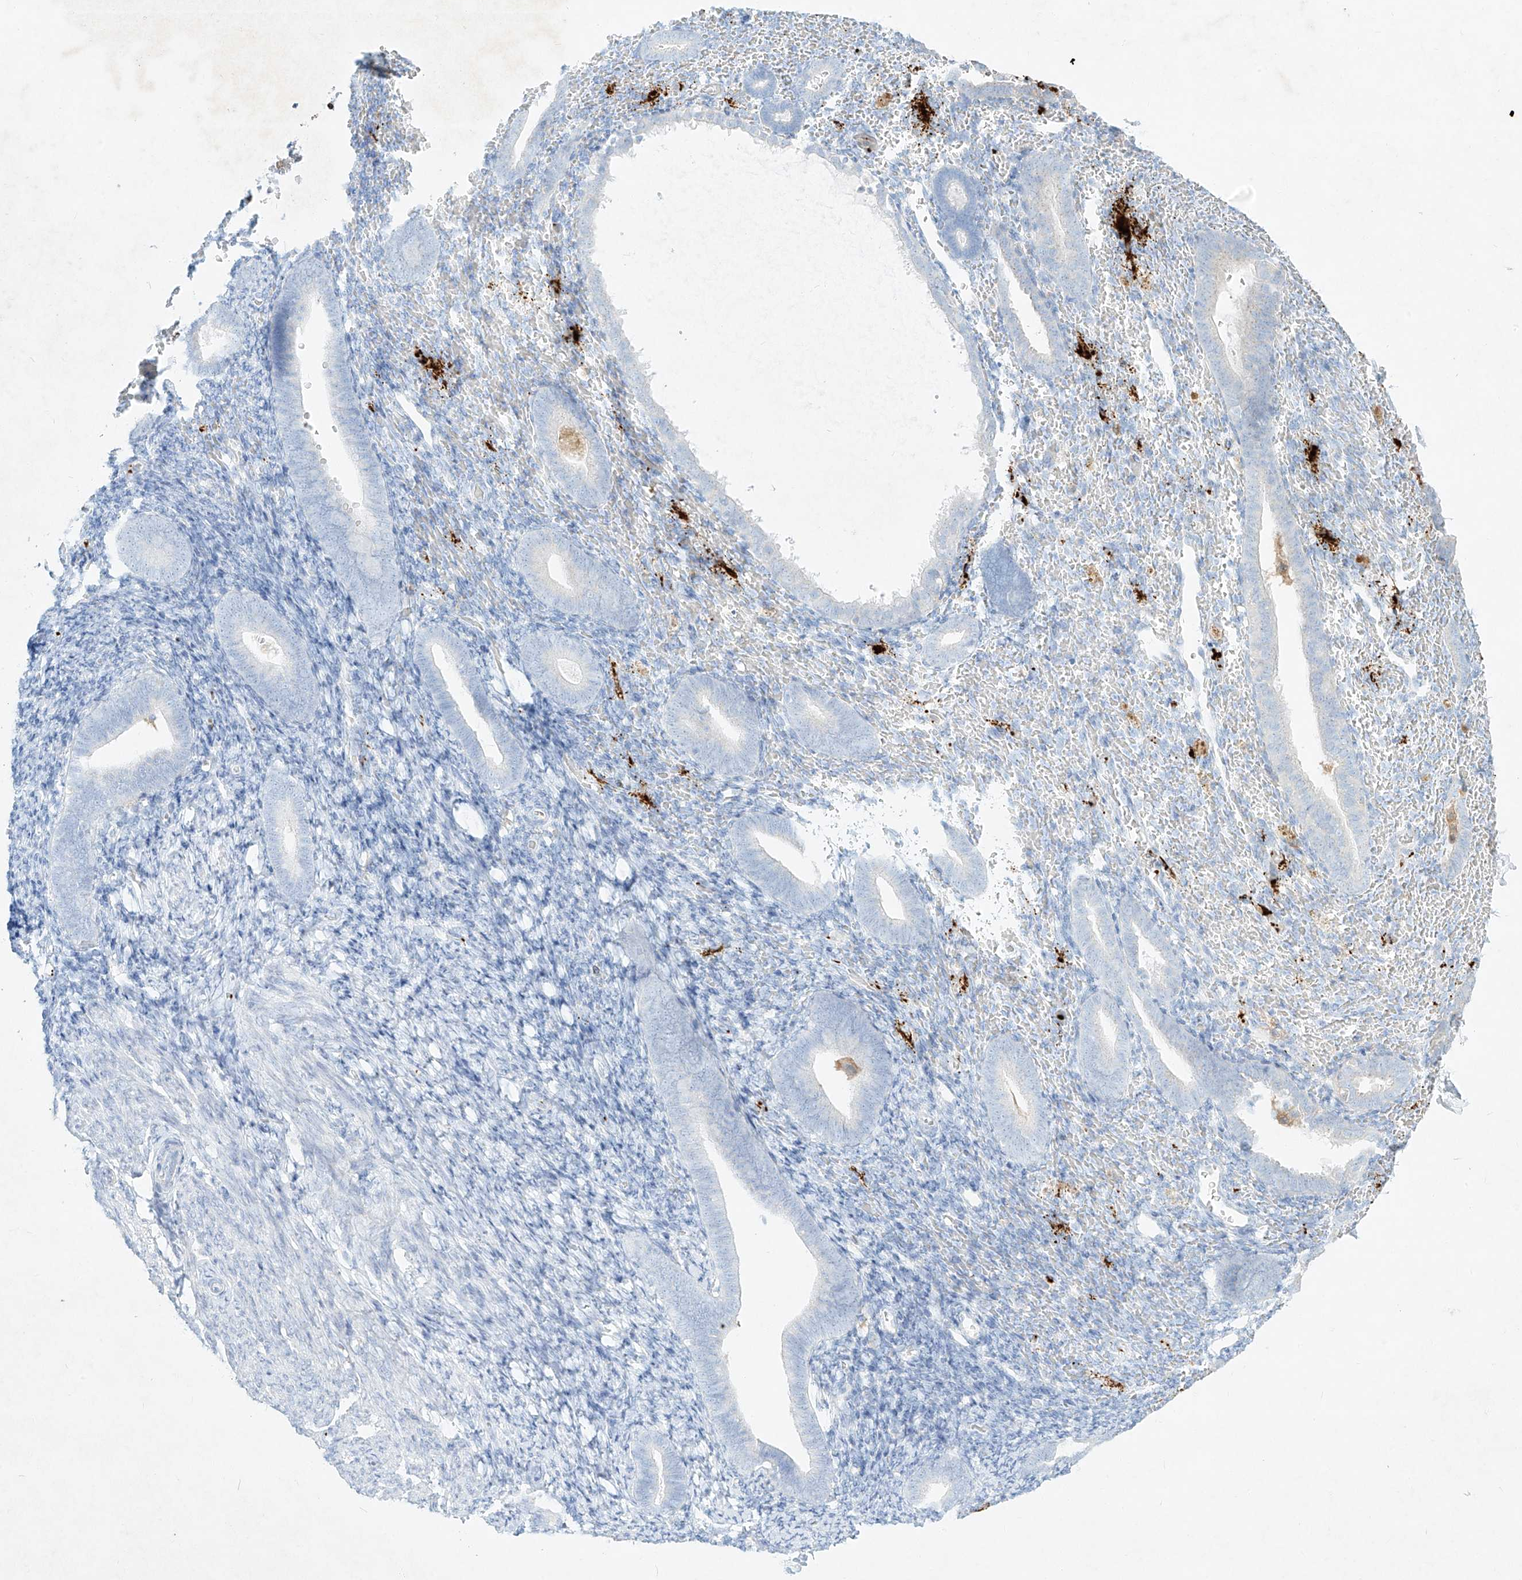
{"staining": {"intensity": "negative", "quantity": "none", "location": "none"}, "tissue": "endometrium", "cell_type": "Cells in endometrial stroma", "image_type": "normal", "snomed": [{"axis": "morphology", "description": "Normal tissue, NOS"}, {"axis": "topography", "description": "Endometrium"}], "caption": "DAB immunohistochemical staining of normal endometrium demonstrates no significant expression in cells in endometrial stroma.", "gene": "PLEK", "patient": {"sex": "female", "age": 51}}